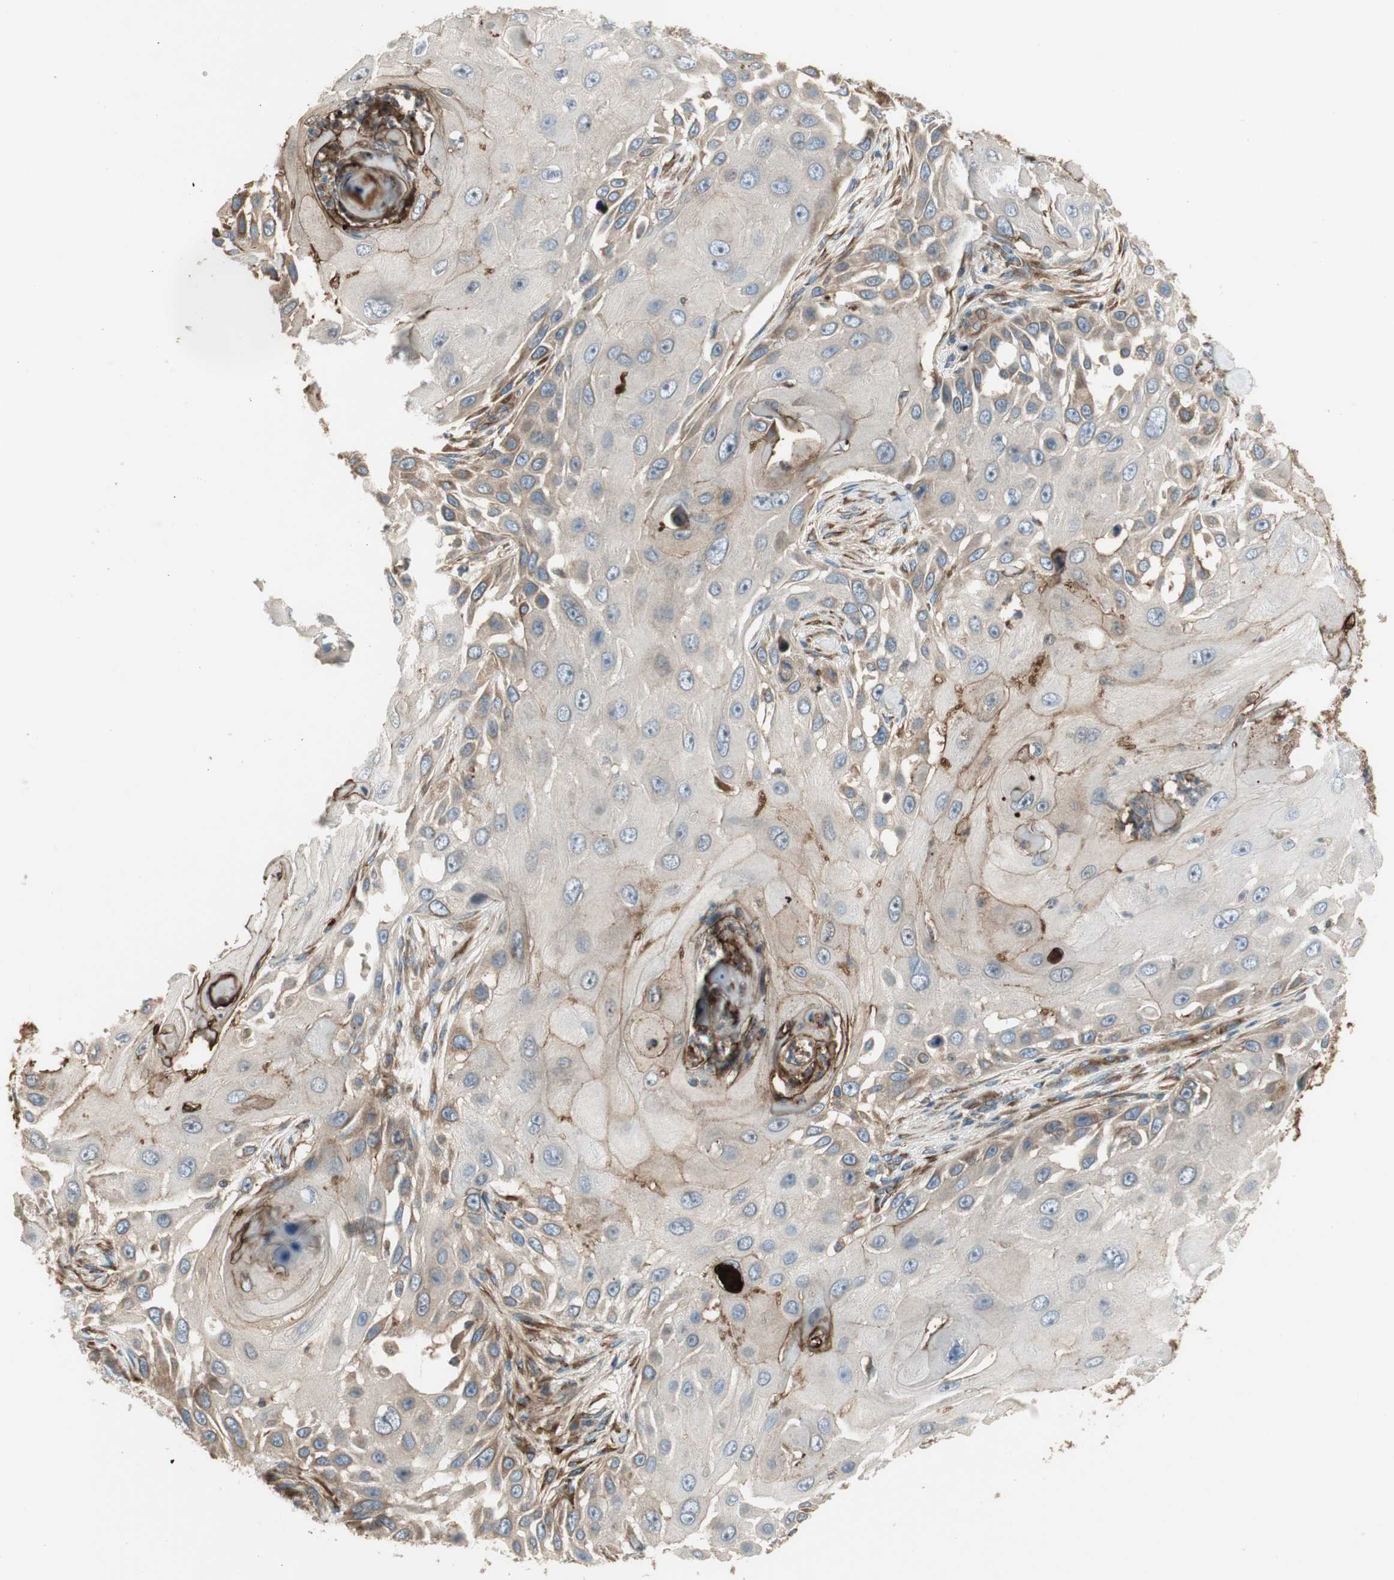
{"staining": {"intensity": "moderate", "quantity": ">75%", "location": "cytoplasmic/membranous"}, "tissue": "skin cancer", "cell_type": "Tumor cells", "image_type": "cancer", "snomed": [{"axis": "morphology", "description": "Squamous cell carcinoma, NOS"}, {"axis": "topography", "description": "Skin"}], "caption": "IHC photomicrograph of neoplastic tissue: human squamous cell carcinoma (skin) stained using immunohistochemistry exhibits medium levels of moderate protein expression localized specifically in the cytoplasmic/membranous of tumor cells, appearing as a cytoplasmic/membranous brown color.", "gene": "PRKG1", "patient": {"sex": "female", "age": 44}}